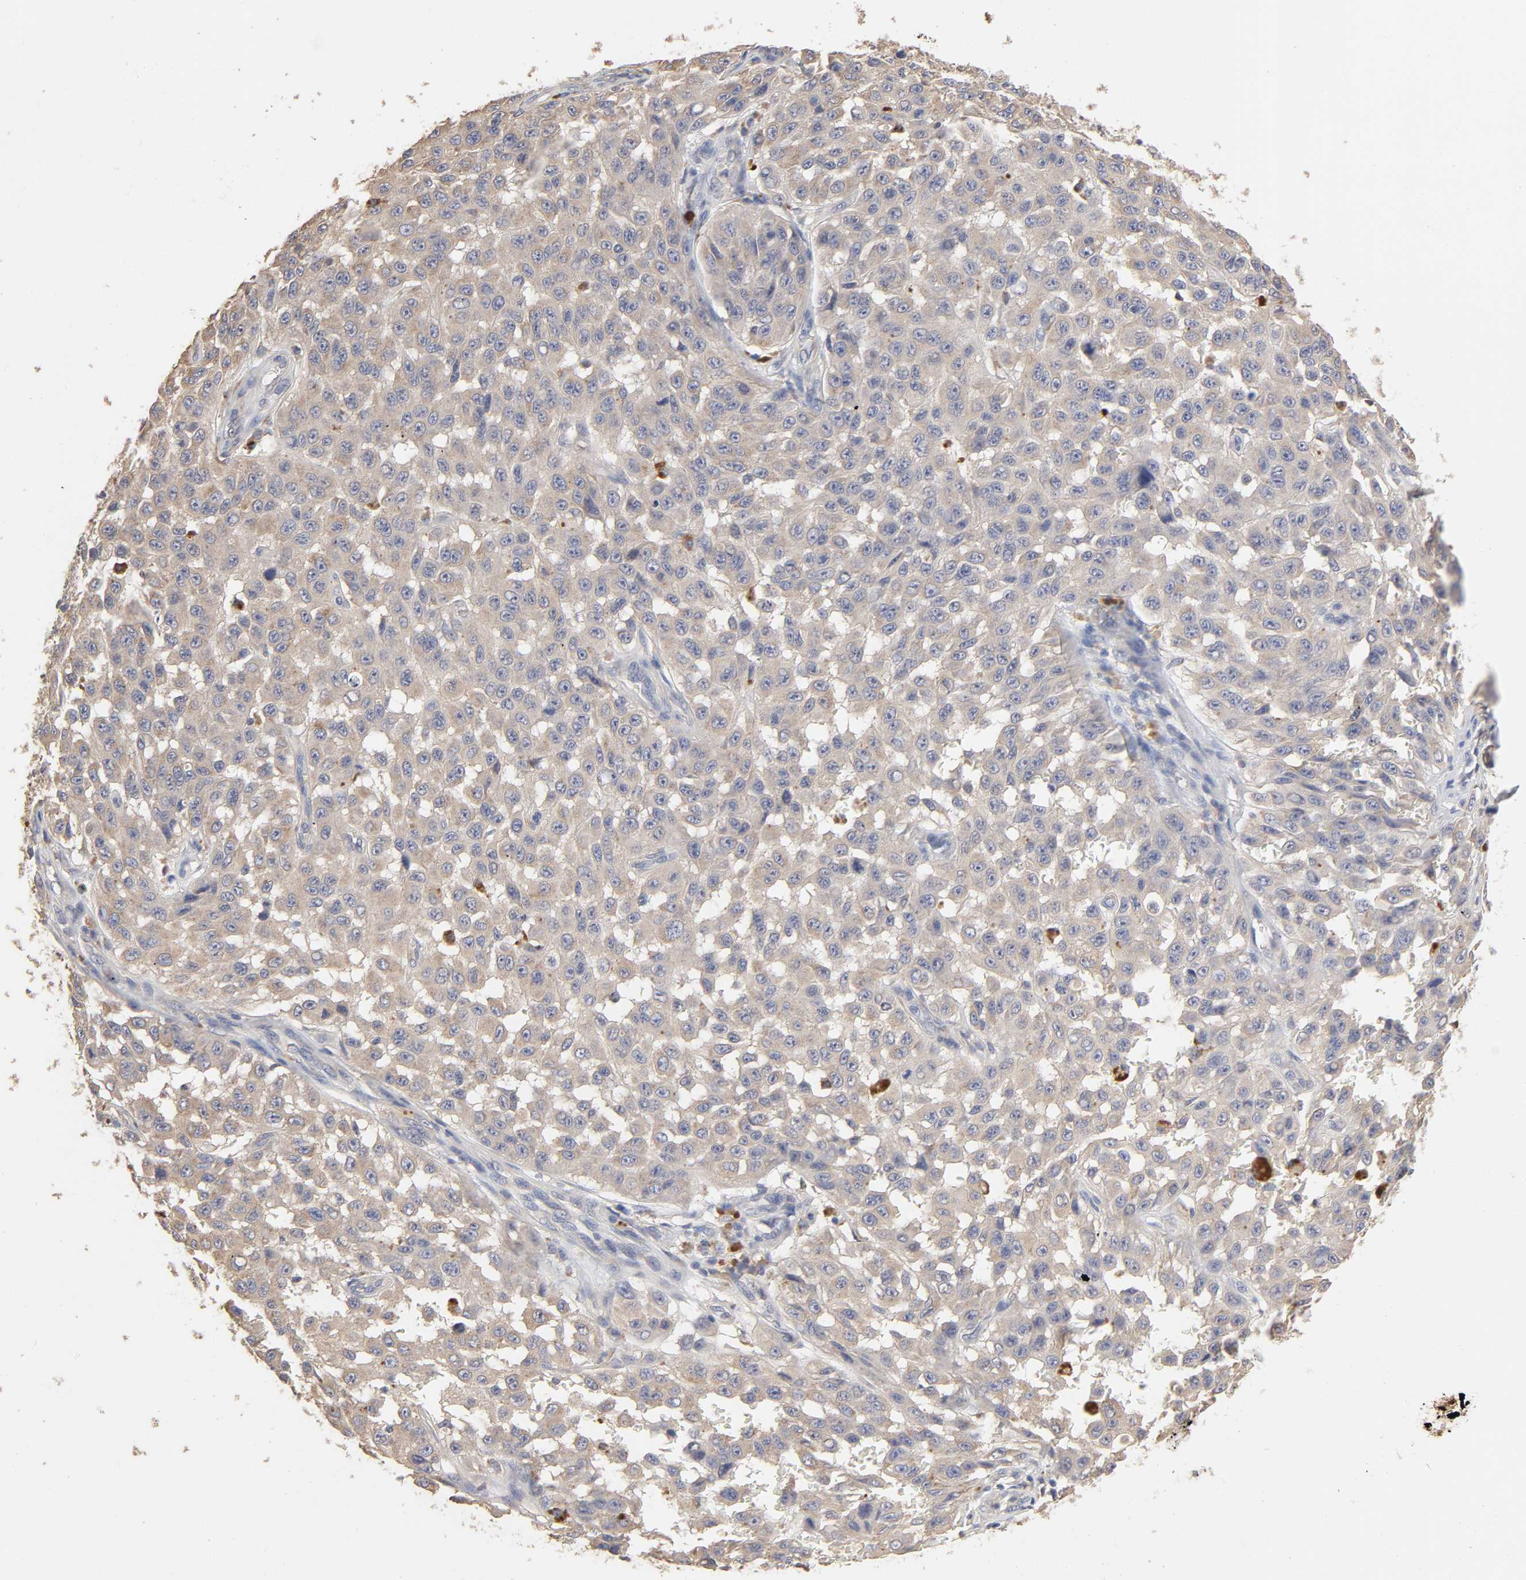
{"staining": {"intensity": "weak", "quantity": ">75%", "location": "cytoplasmic/membranous"}, "tissue": "melanoma", "cell_type": "Tumor cells", "image_type": "cancer", "snomed": [{"axis": "morphology", "description": "Malignant melanoma, NOS"}, {"axis": "topography", "description": "Skin"}], "caption": "Immunohistochemistry histopathology image of human melanoma stained for a protein (brown), which demonstrates low levels of weak cytoplasmic/membranous positivity in approximately >75% of tumor cells.", "gene": "EIF4G2", "patient": {"sex": "male", "age": 30}}